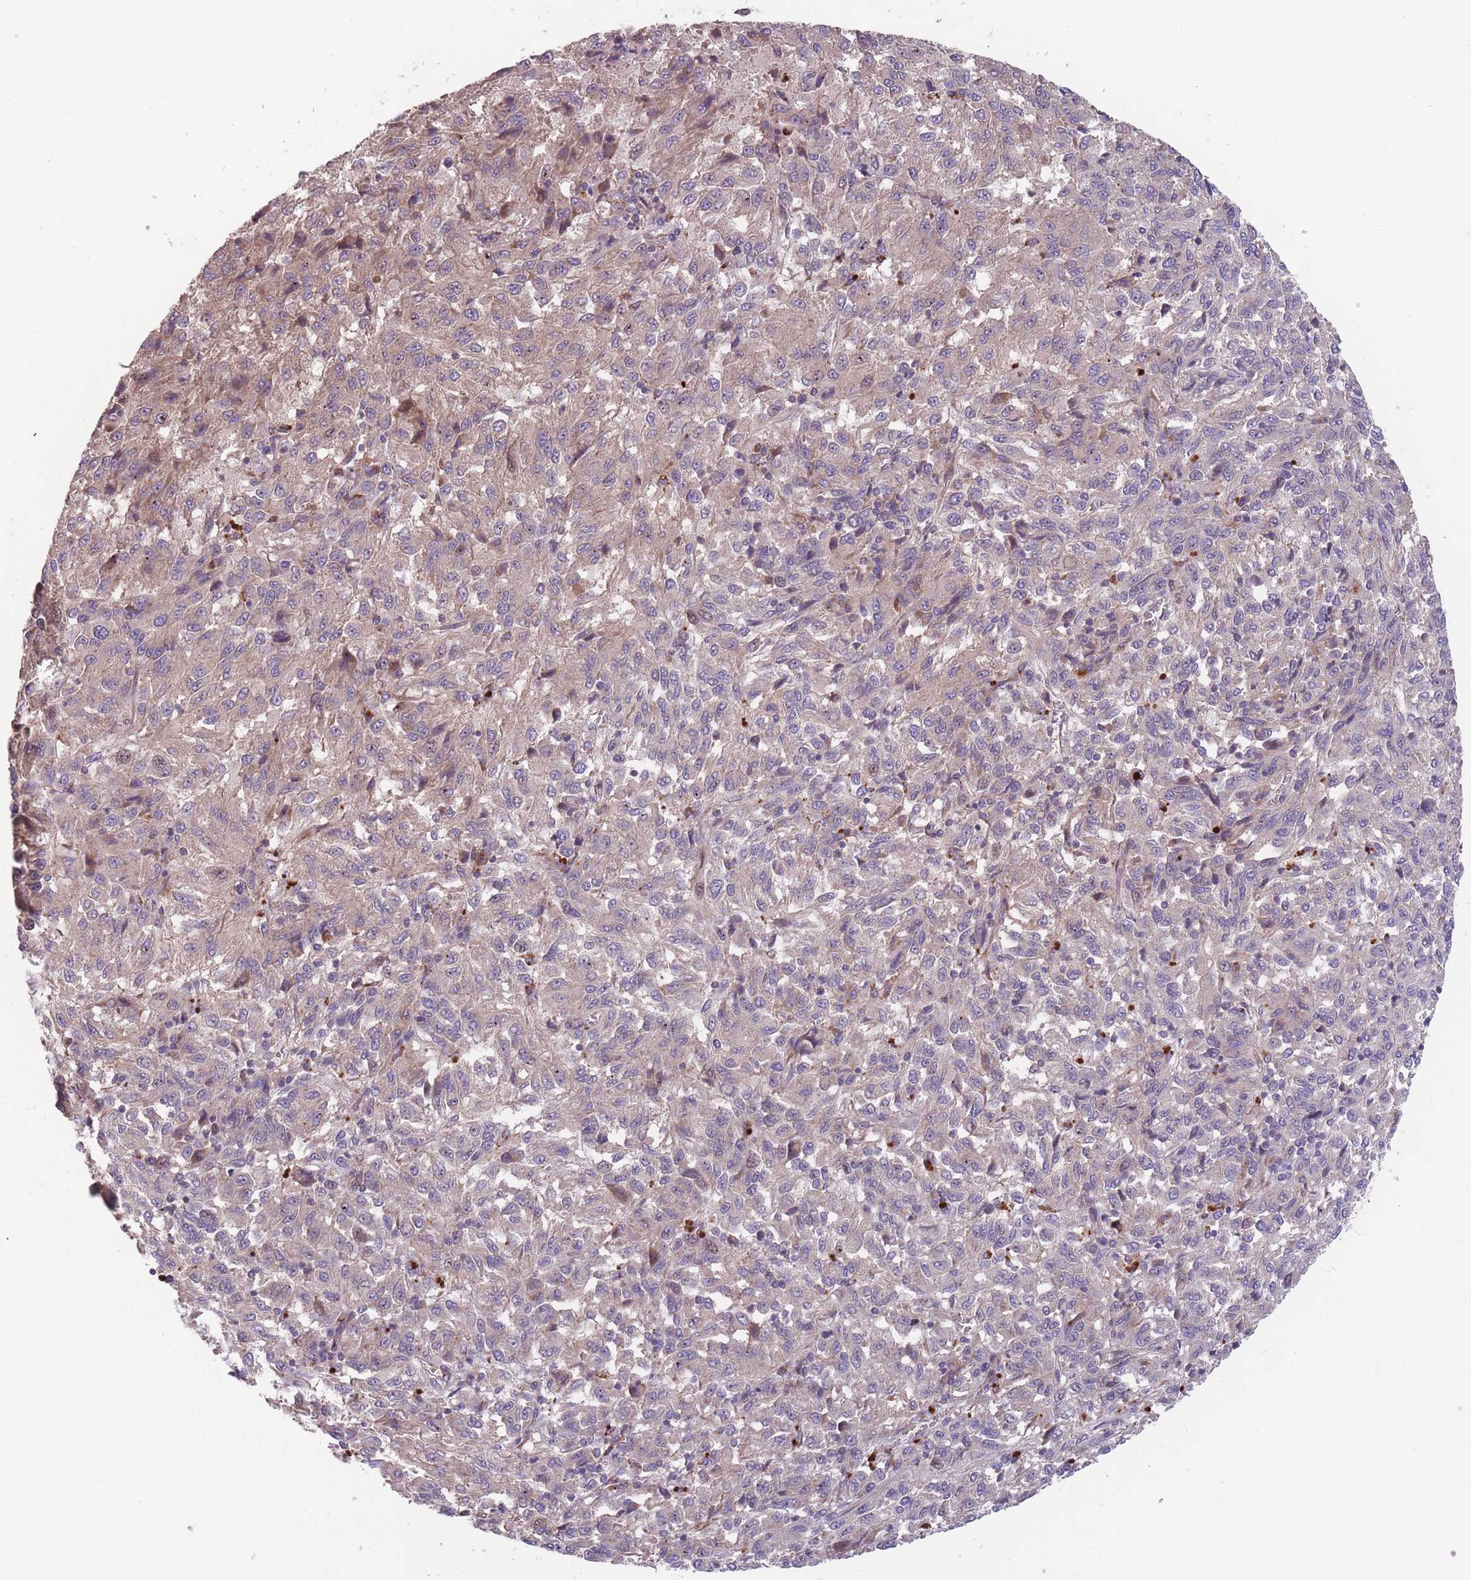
{"staining": {"intensity": "weak", "quantity": ">75%", "location": "cytoplasmic/membranous"}, "tissue": "melanoma", "cell_type": "Tumor cells", "image_type": "cancer", "snomed": [{"axis": "morphology", "description": "Malignant melanoma, Metastatic site"}, {"axis": "topography", "description": "Lung"}], "caption": "Melanoma stained for a protein reveals weak cytoplasmic/membranous positivity in tumor cells.", "gene": "ITPKC", "patient": {"sex": "male", "age": 64}}